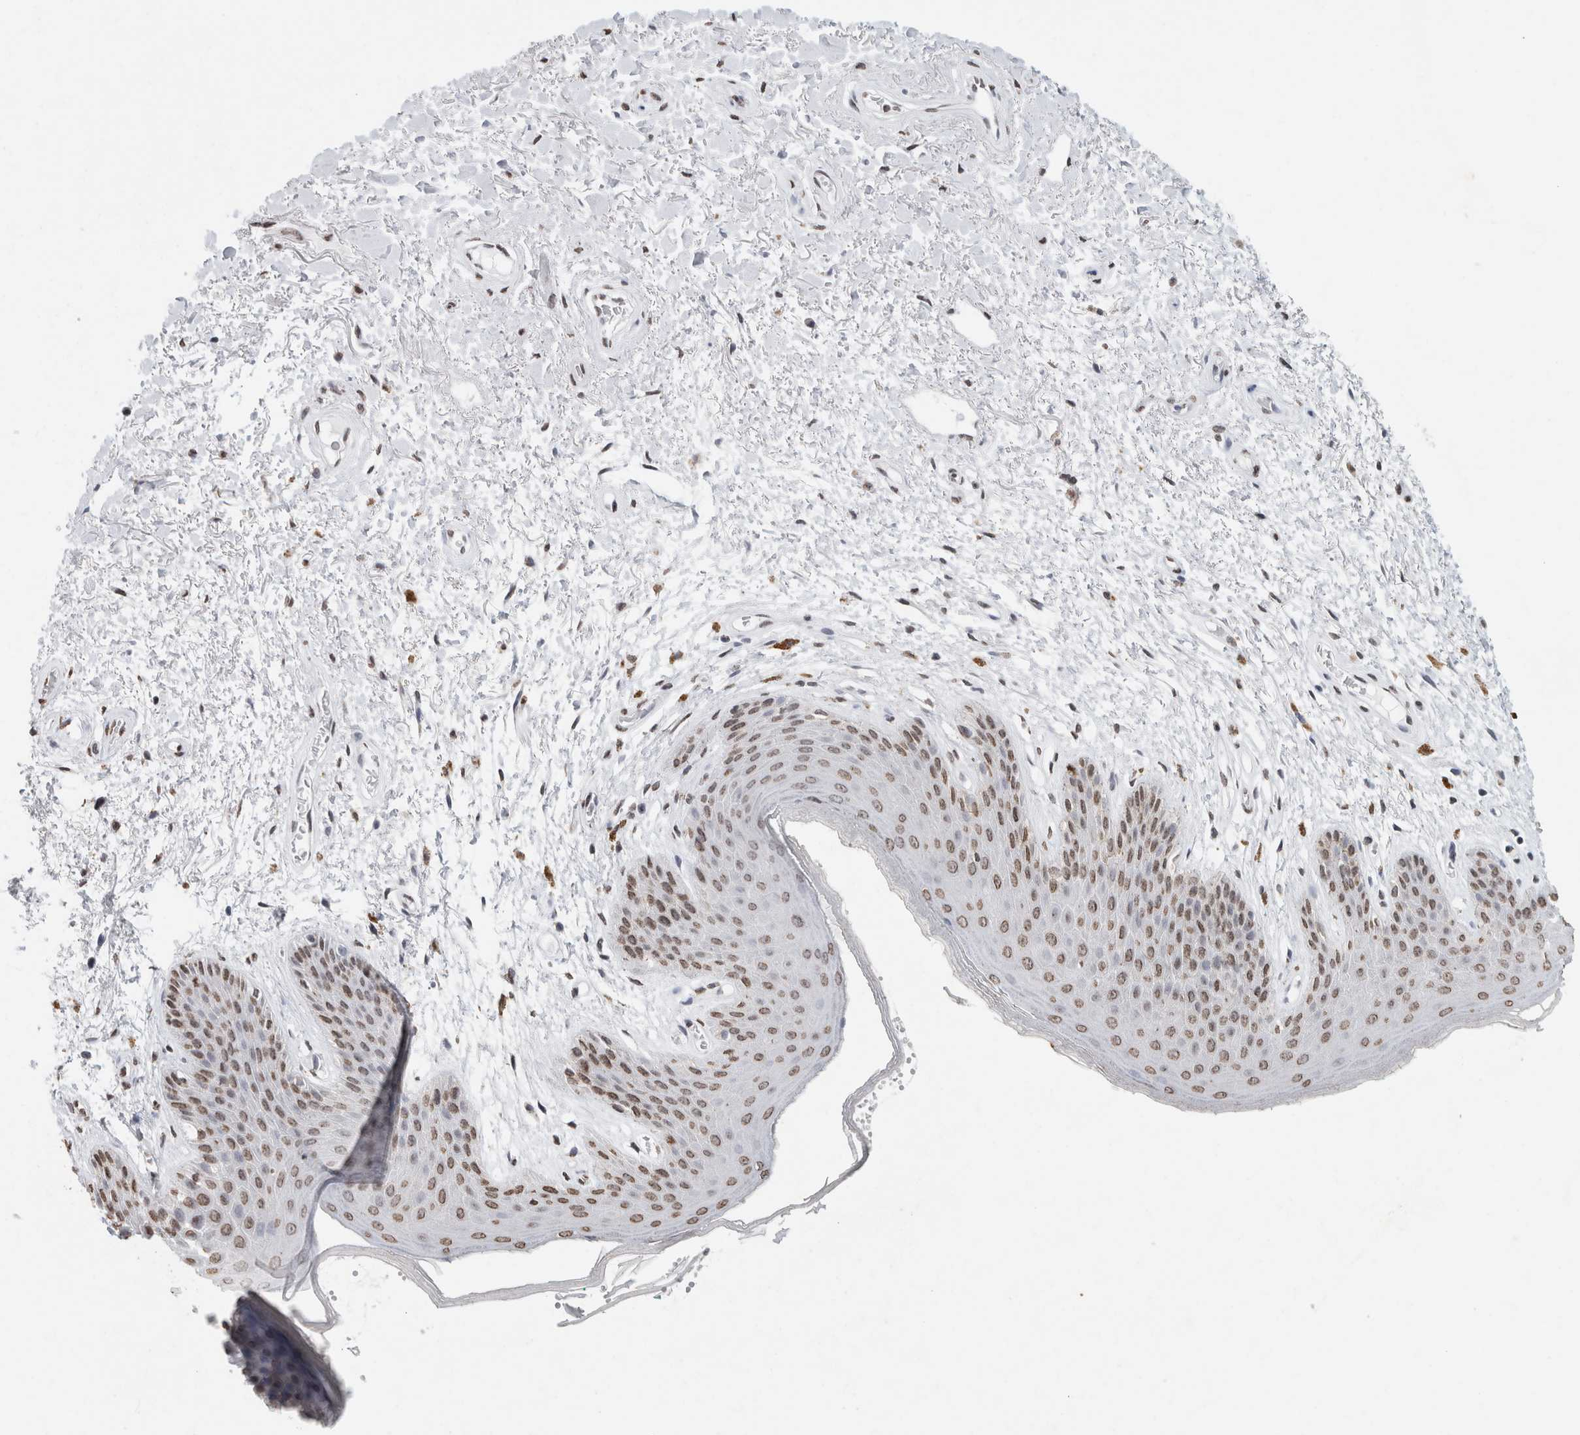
{"staining": {"intensity": "moderate", "quantity": ">75%", "location": "nuclear"}, "tissue": "skin", "cell_type": "Epidermal cells", "image_type": "normal", "snomed": [{"axis": "morphology", "description": "Normal tissue, NOS"}, {"axis": "topography", "description": "Anal"}], "caption": "Protein analysis of unremarkable skin demonstrates moderate nuclear positivity in approximately >75% of epidermal cells.", "gene": "CNTN1", "patient": {"sex": "male", "age": 74}}